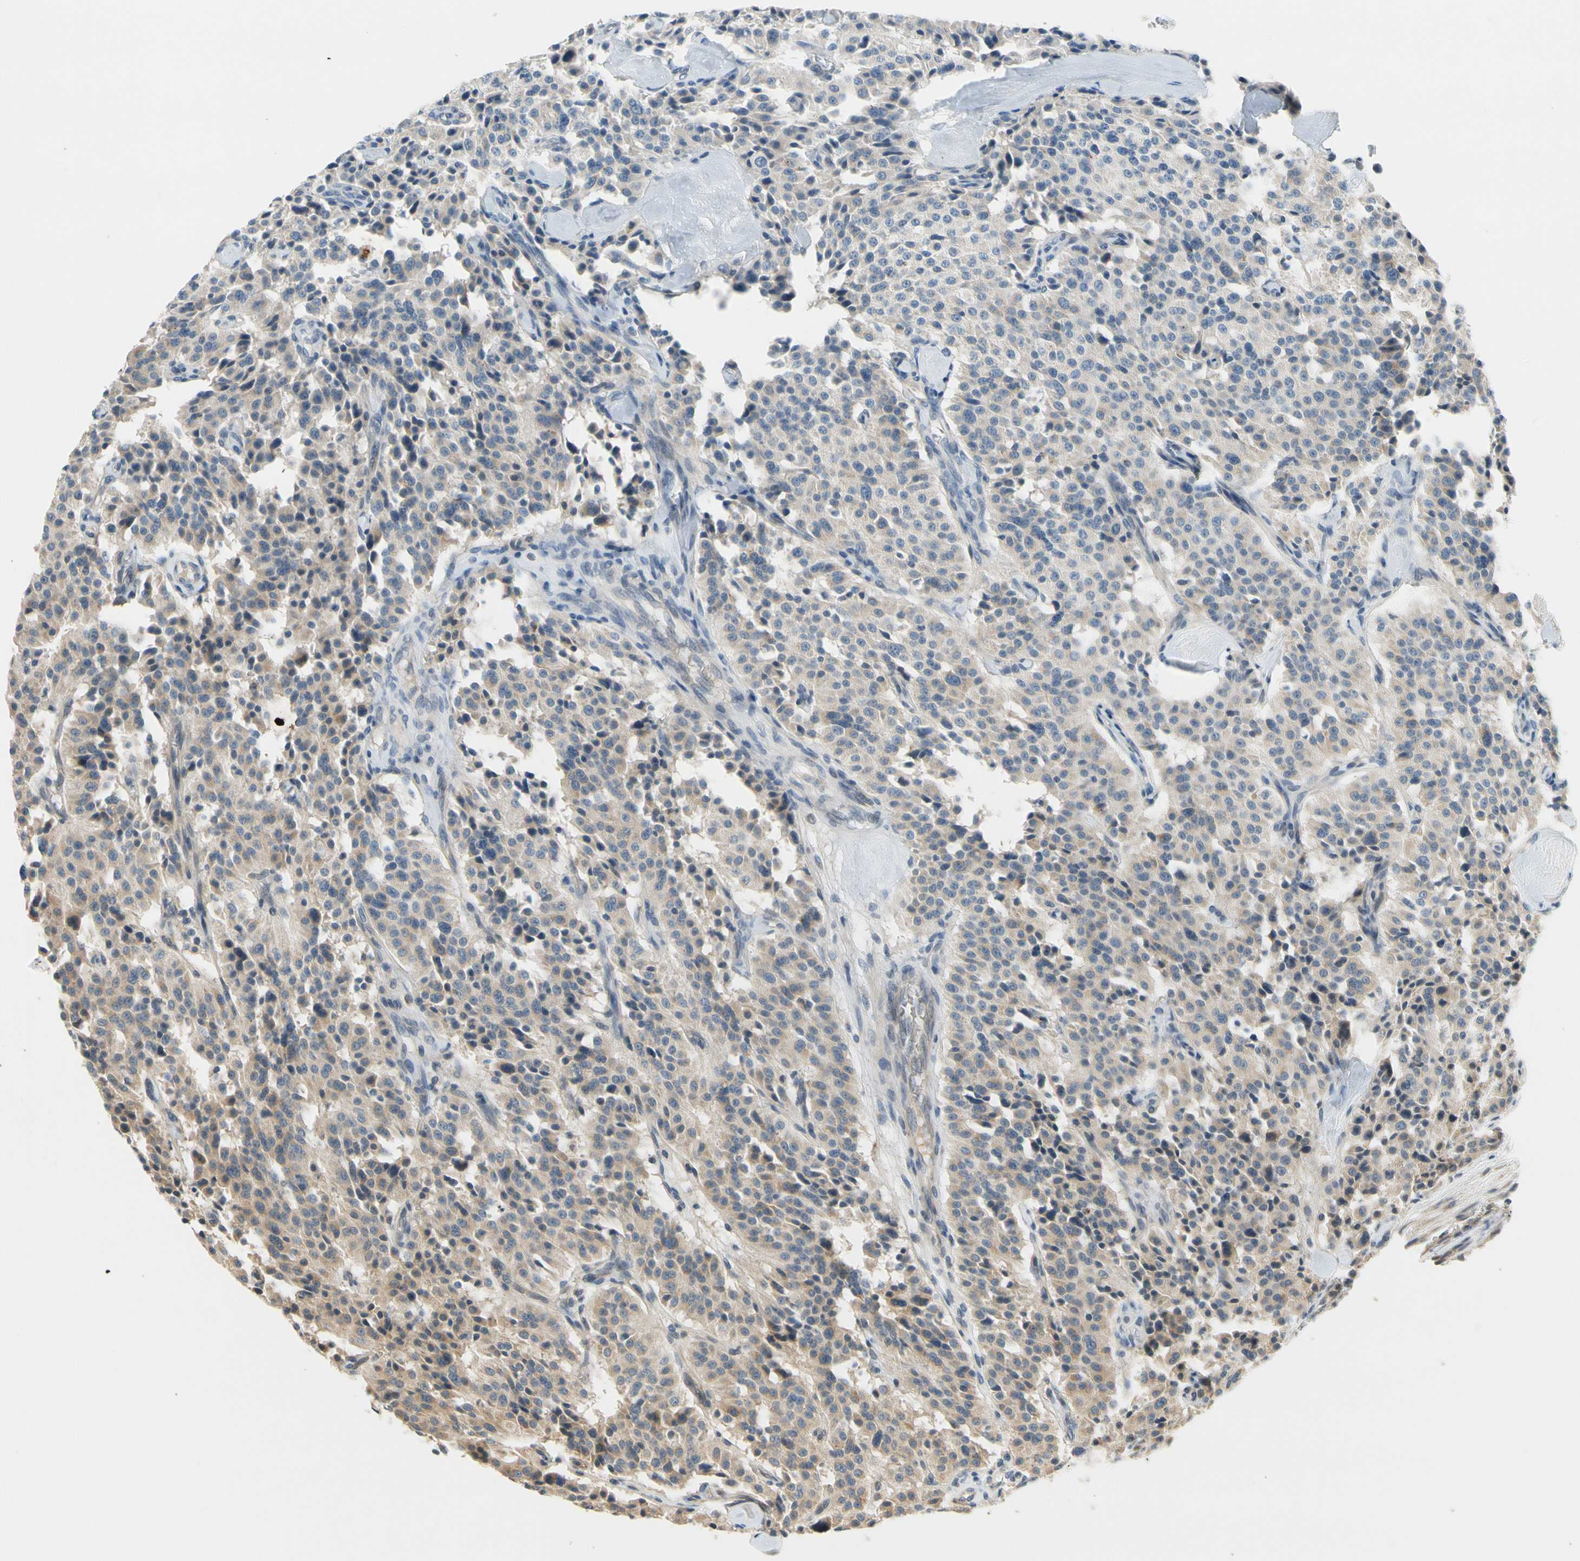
{"staining": {"intensity": "weak", "quantity": ">75%", "location": "cytoplasmic/membranous"}, "tissue": "carcinoid", "cell_type": "Tumor cells", "image_type": "cancer", "snomed": [{"axis": "morphology", "description": "Carcinoid, malignant, NOS"}, {"axis": "topography", "description": "Lung"}], "caption": "Protein expression analysis of human carcinoid reveals weak cytoplasmic/membranous staining in approximately >75% of tumor cells. The protein of interest is shown in brown color, while the nuclei are stained blue.", "gene": "ATP2C1", "patient": {"sex": "male", "age": 30}}